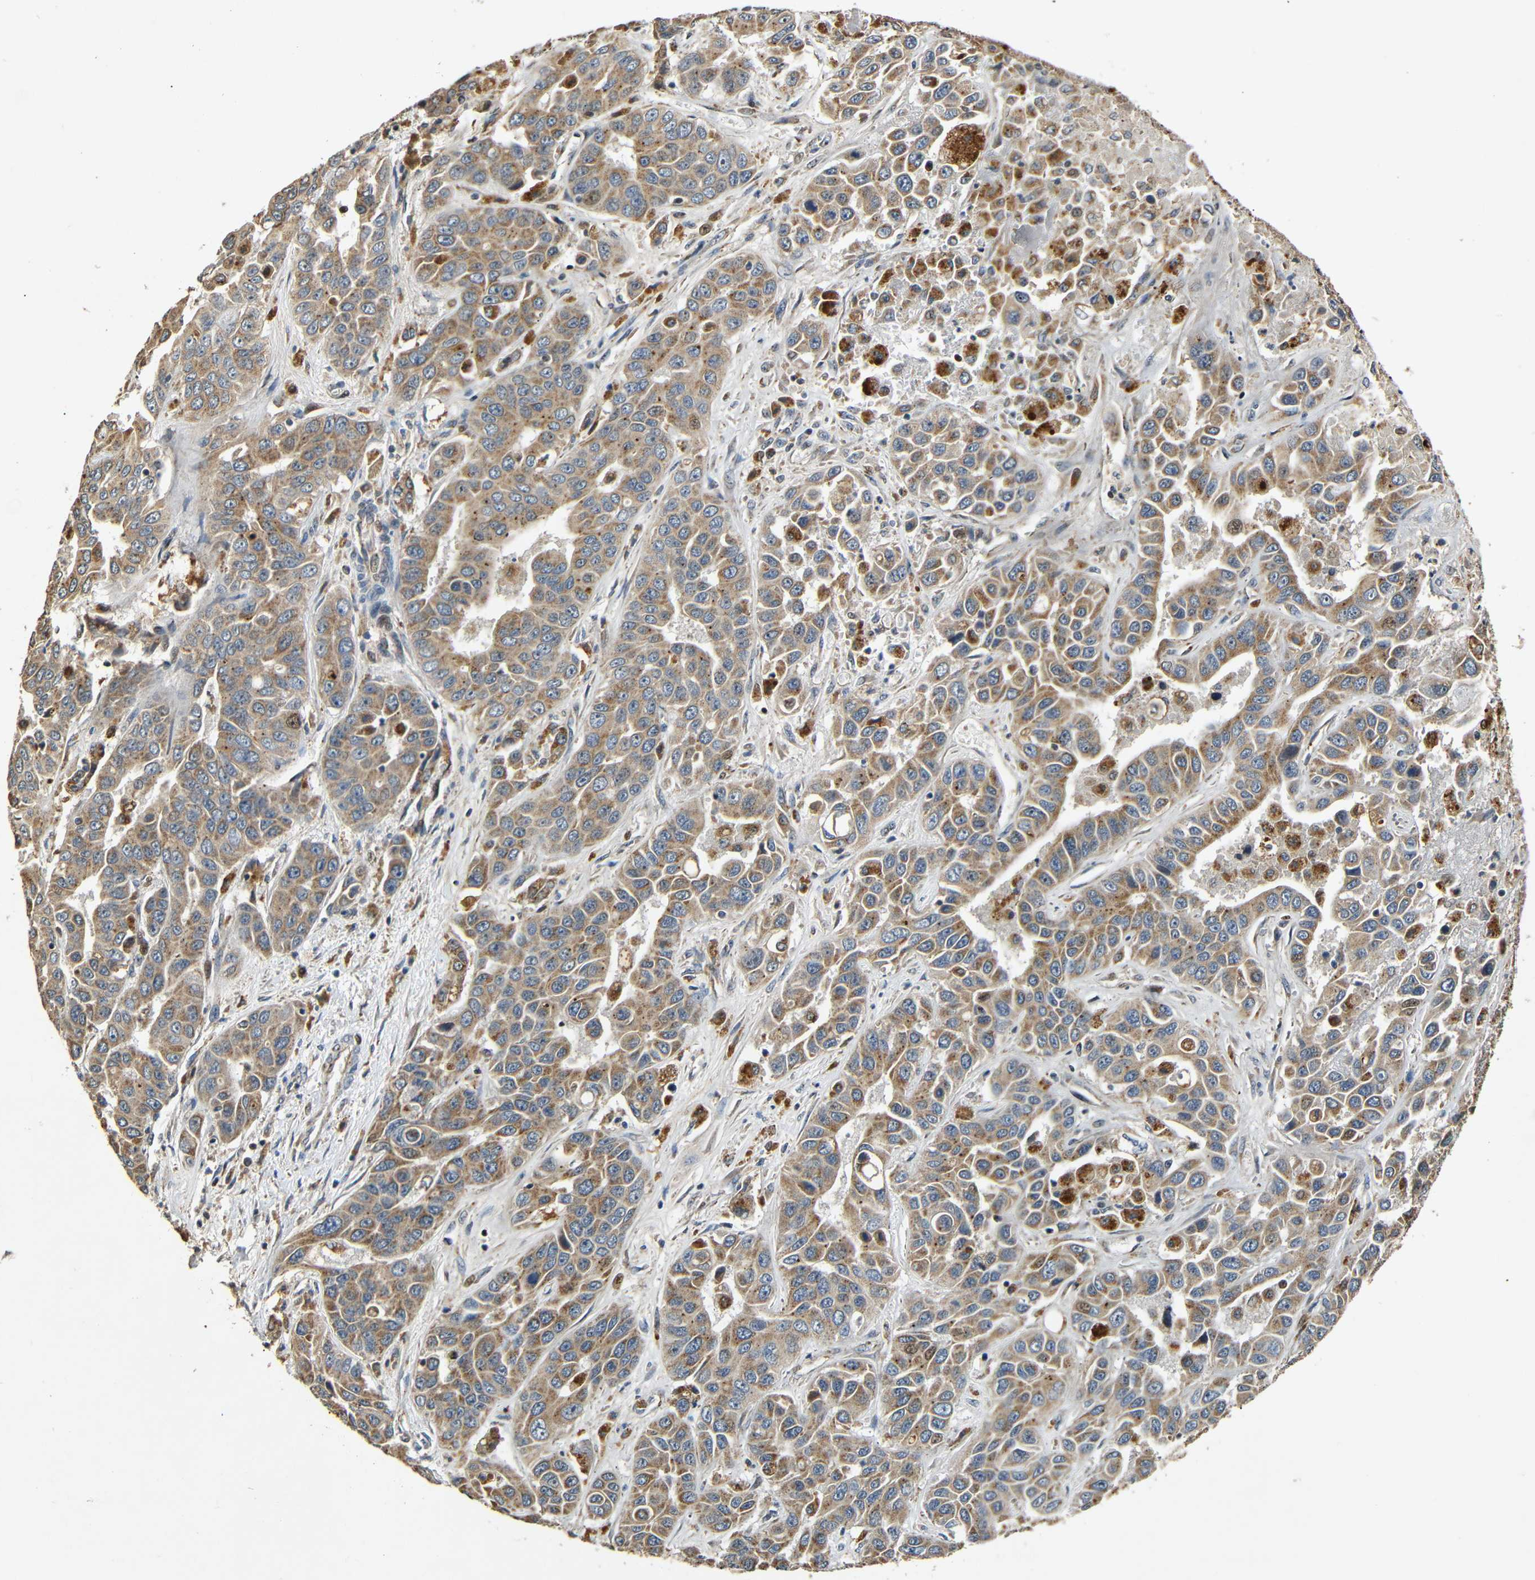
{"staining": {"intensity": "moderate", "quantity": ">75%", "location": "cytoplasmic/membranous,nuclear"}, "tissue": "liver cancer", "cell_type": "Tumor cells", "image_type": "cancer", "snomed": [{"axis": "morphology", "description": "Cholangiocarcinoma"}, {"axis": "topography", "description": "Liver"}], "caption": "Tumor cells demonstrate moderate cytoplasmic/membranous and nuclear positivity in about >75% of cells in liver cholangiocarcinoma. The protein of interest is stained brown, and the nuclei are stained in blue (DAB (3,3'-diaminobenzidine) IHC with brightfield microscopy, high magnification).", "gene": "KAZALD1", "patient": {"sex": "female", "age": 52}}